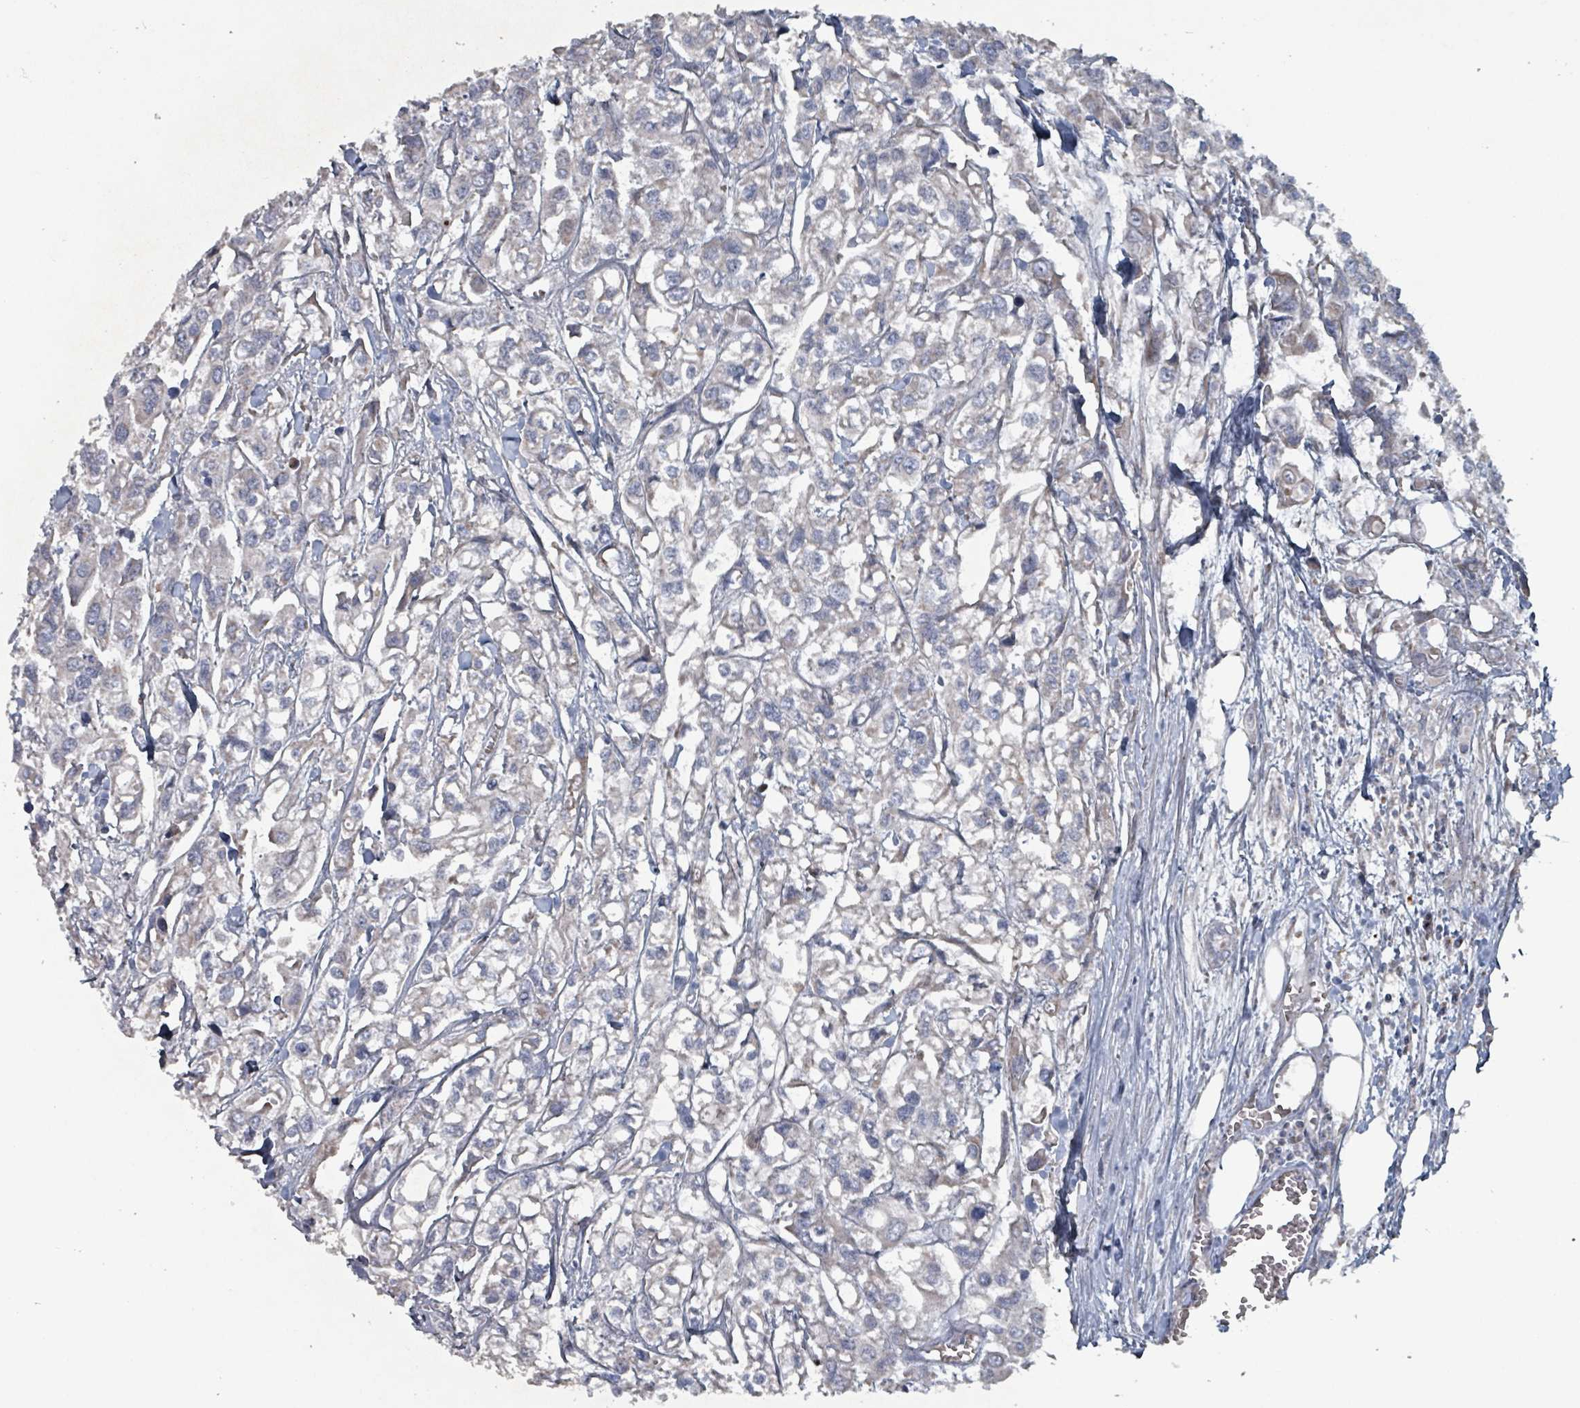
{"staining": {"intensity": "negative", "quantity": "none", "location": "none"}, "tissue": "urothelial cancer", "cell_type": "Tumor cells", "image_type": "cancer", "snomed": [{"axis": "morphology", "description": "Urothelial carcinoma, High grade"}, {"axis": "topography", "description": "Urinary bladder"}], "caption": "A high-resolution photomicrograph shows IHC staining of urothelial carcinoma (high-grade), which reveals no significant positivity in tumor cells. The staining is performed using DAB brown chromogen with nuclei counter-stained in using hematoxylin.", "gene": "ABHD18", "patient": {"sex": "male", "age": 67}}